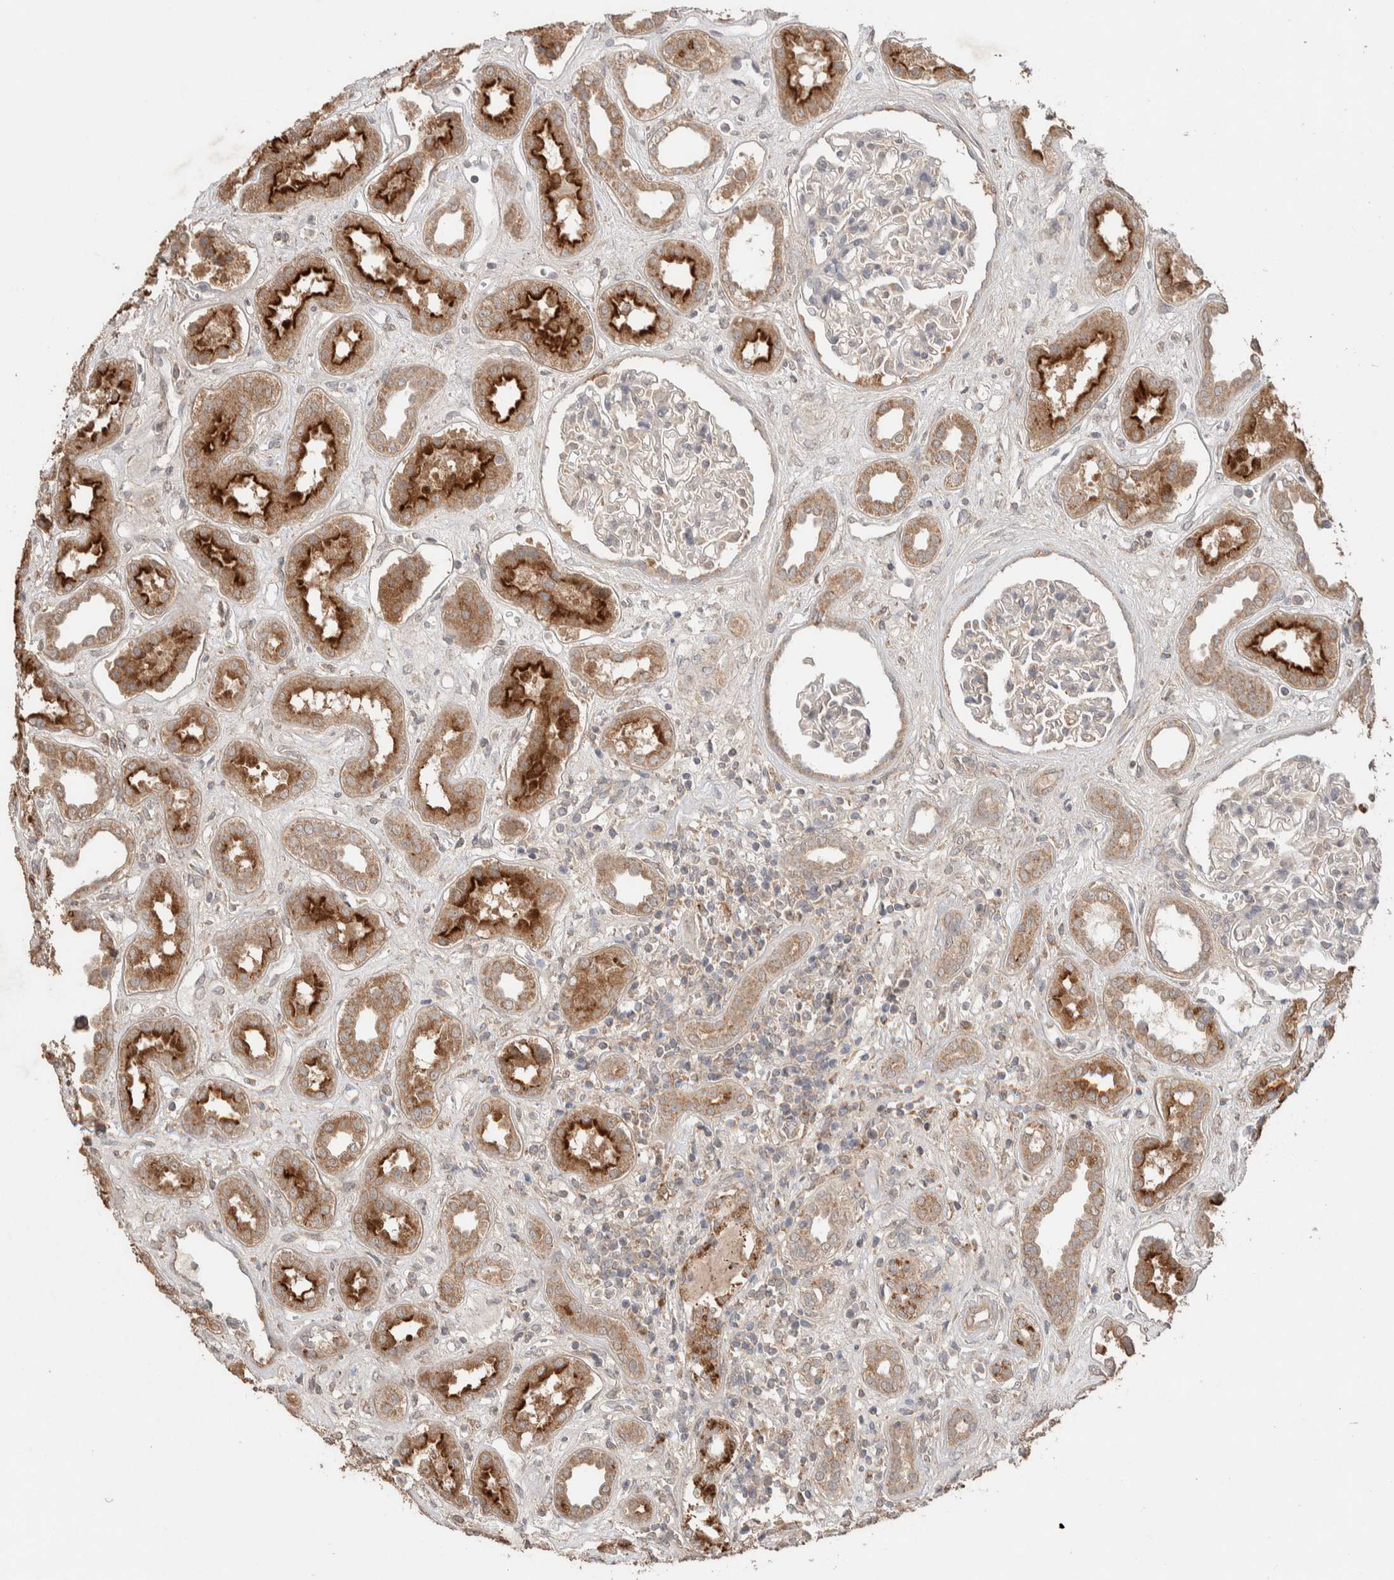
{"staining": {"intensity": "negative", "quantity": "none", "location": "none"}, "tissue": "kidney", "cell_type": "Cells in glomeruli", "image_type": "normal", "snomed": [{"axis": "morphology", "description": "Normal tissue, NOS"}, {"axis": "topography", "description": "Kidney"}], "caption": "This image is of unremarkable kidney stained with IHC to label a protein in brown with the nuclei are counter-stained blue. There is no staining in cells in glomeruli.", "gene": "KCNJ5", "patient": {"sex": "male", "age": 59}}